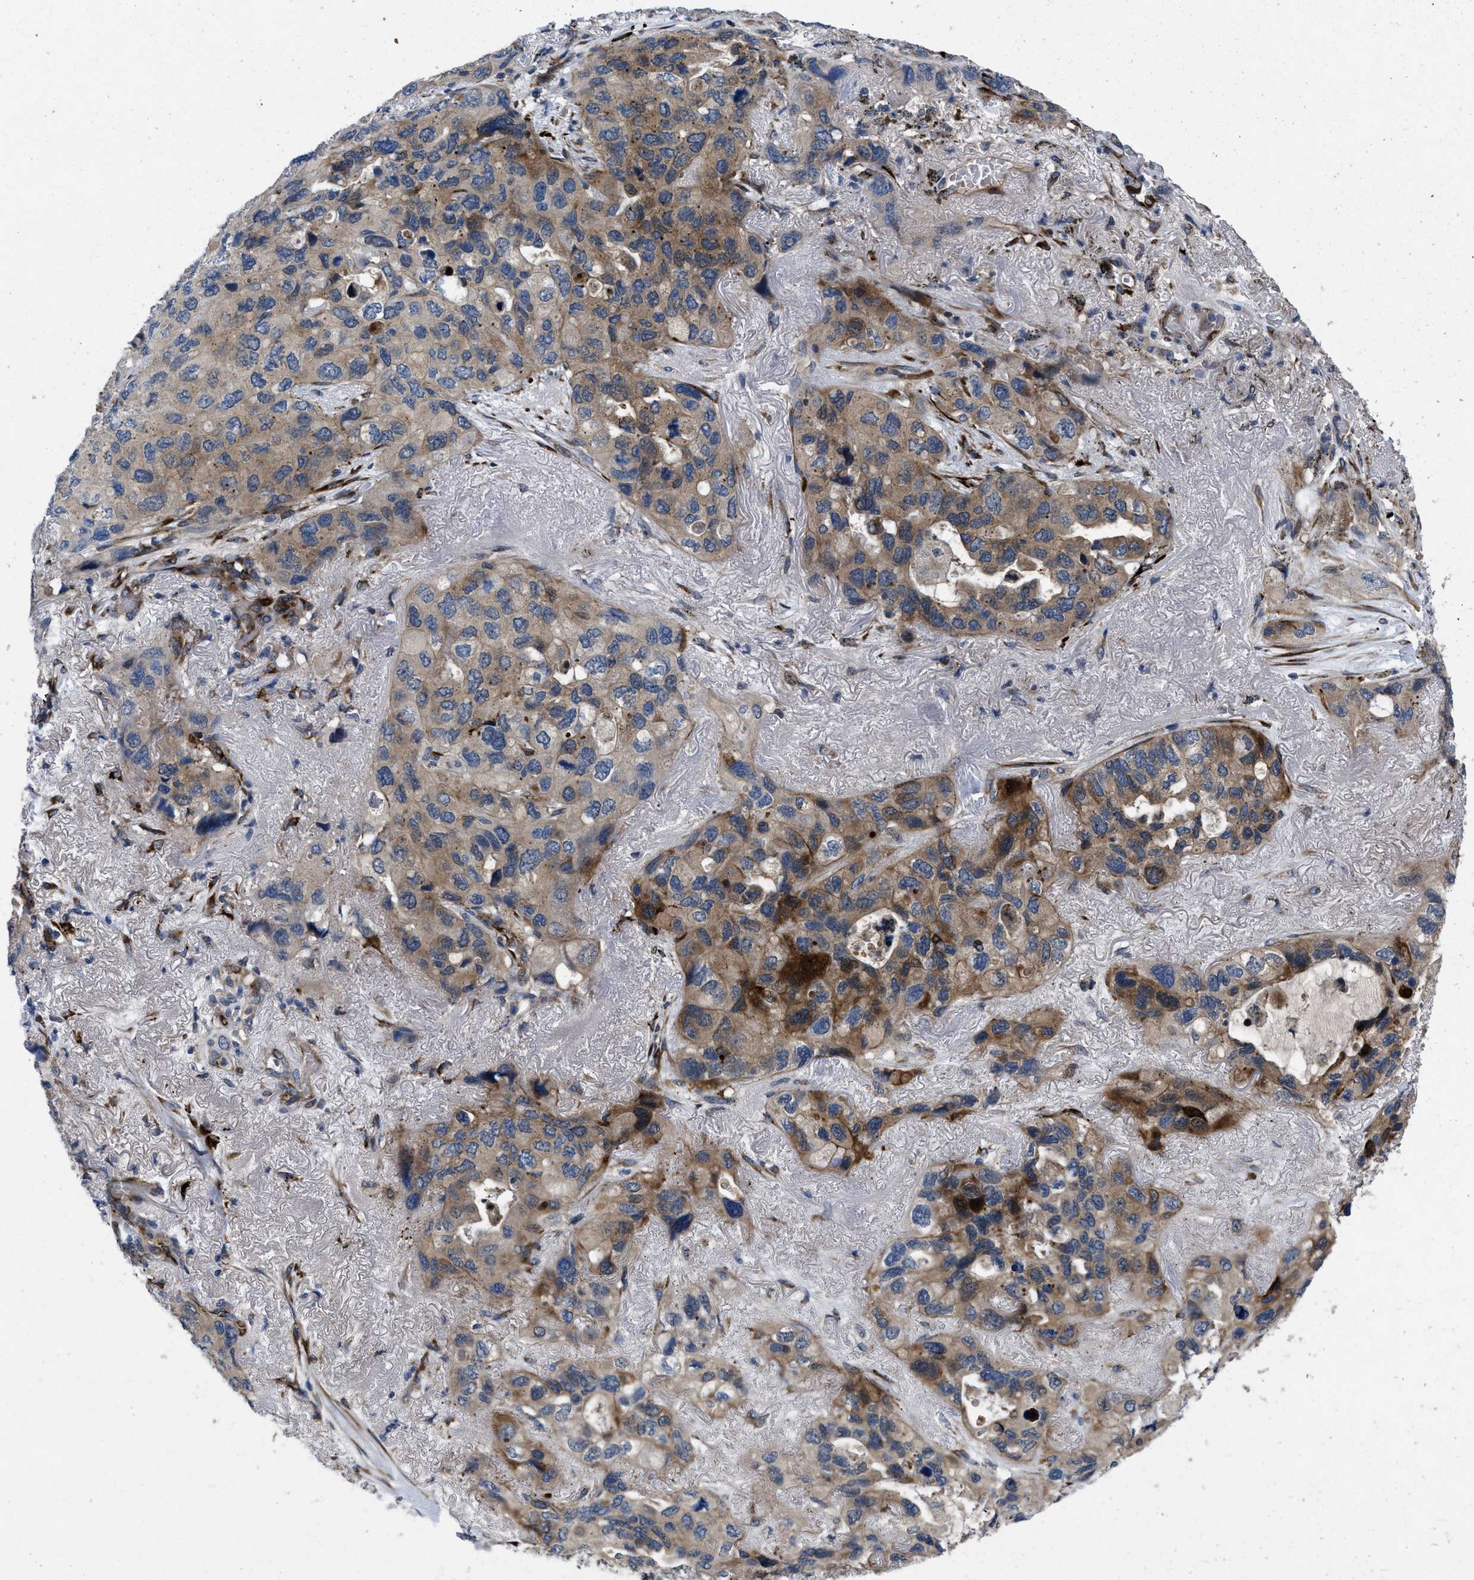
{"staining": {"intensity": "moderate", "quantity": ">75%", "location": "cytoplasmic/membranous"}, "tissue": "lung cancer", "cell_type": "Tumor cells", "image_type": "cancer", "snomed": [{"axis": "morphology", "description": "Squamous cell carcinoma, NOS"}, {"axis": "topography", "description": "Lung"}], "caption": "The histopathology image demonstrates a brown stain indicating the presence of a protein in the cytoplasmic/membranous of tumor cells in squamous cell carcinoma (lung).", "gene": "HSPA12B", "patient": {"sex": "female", "age": 73}}